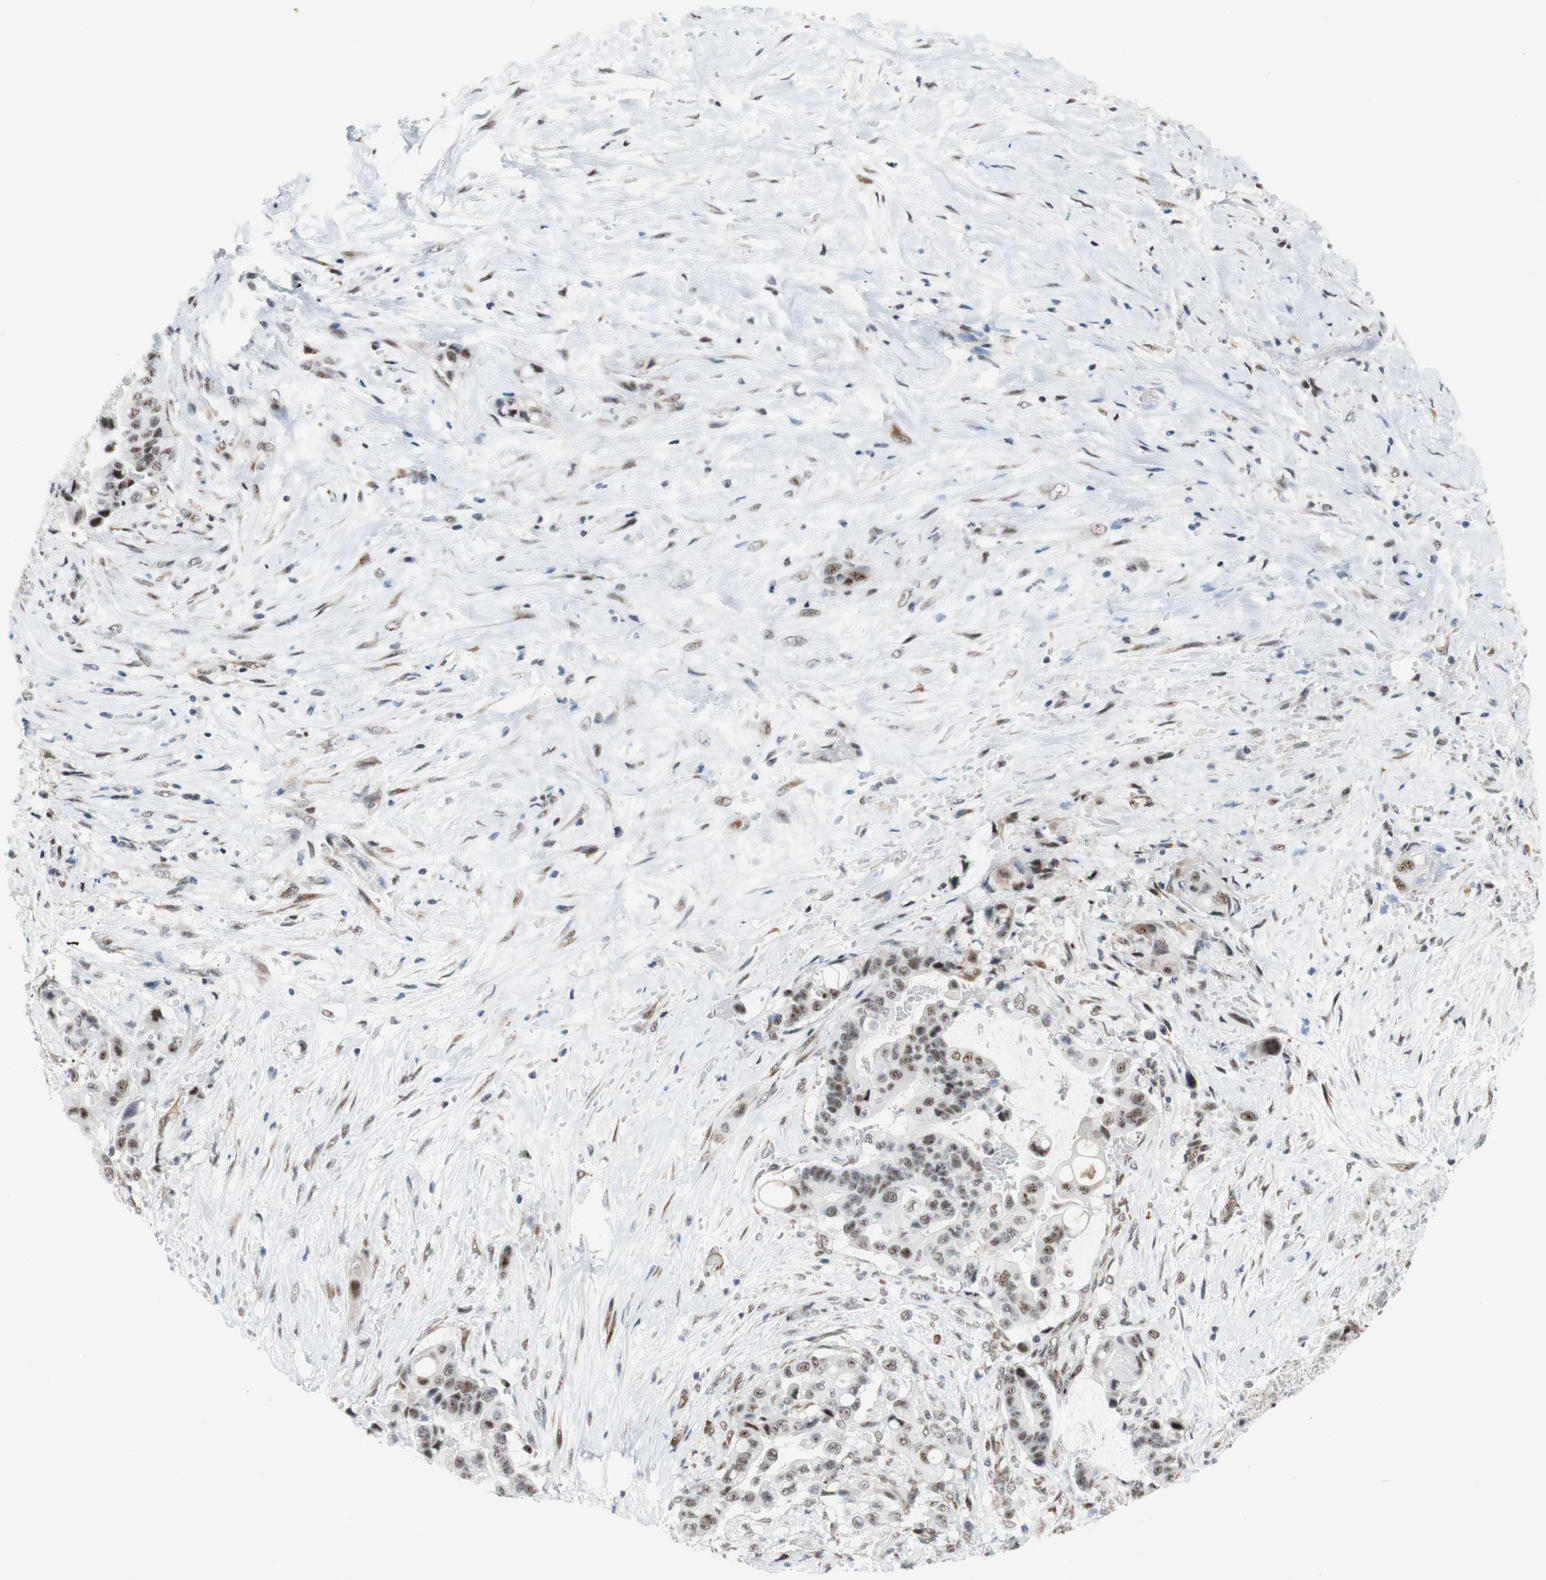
{"staining": {"intensity": "weak", "quantity": ">75%", "location": "nuclear"}, "tissue": "liver cancer", "cell_type": "Tumor cells", "image_type": "cancer", "snomed": [{"axis": "morphology", "description": "Cholangiocarcinoma"}, {"axis": "topography", "description": "Liver"}], "caption": "About >75% of tumor cells in human cholangiocarcinoma (liver) show weak nuclear protein staining as visualized by brown immunohistochemical staining.", "gene": "SAP18", "patient": {"sex": "female", "age": 61}}